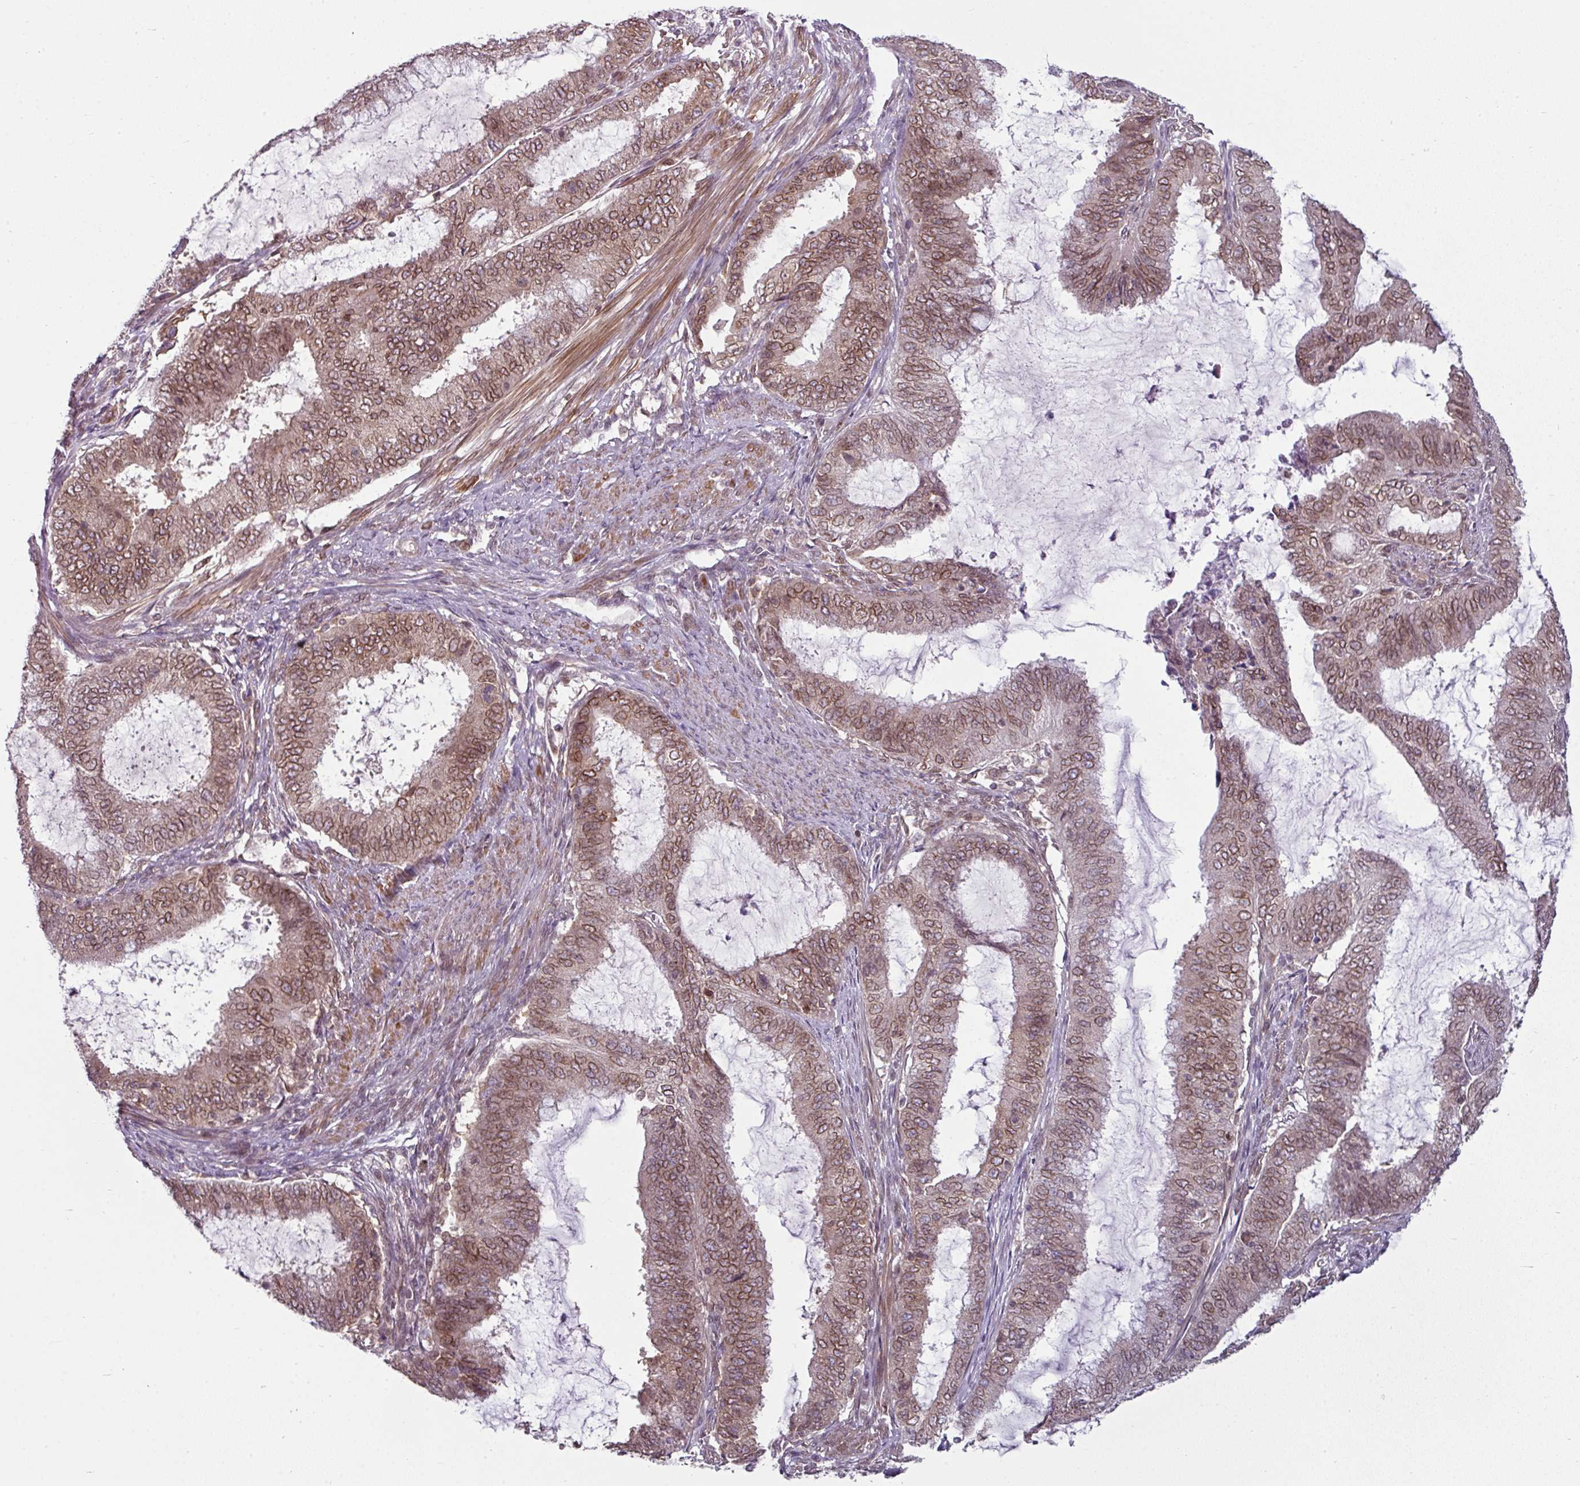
{"staining": {"intensity": "moderate", "quantity": ">75%", "location": "cytoplasmic/membranous,nuclear"}, "tissue": "endometrial cancer", "cell_type": "Tumor cells", "image_type": "cancer", "snomed": [{"axis": "morphology", "description": "Adenocarcinoma, NOS"}, {"axis": "topography", "description": "Endometrium"}], "caption": "IHC photomicrograph of adenocarcinoma (endometrial) stained for a protein (brown), which demonstrates medium levels of moderate cytoplasmic/membranous and nuclear staining in about >75% of tumor cells.", "gene": "RANGAP1", "patient": {"sex": "female", "age": 51}}